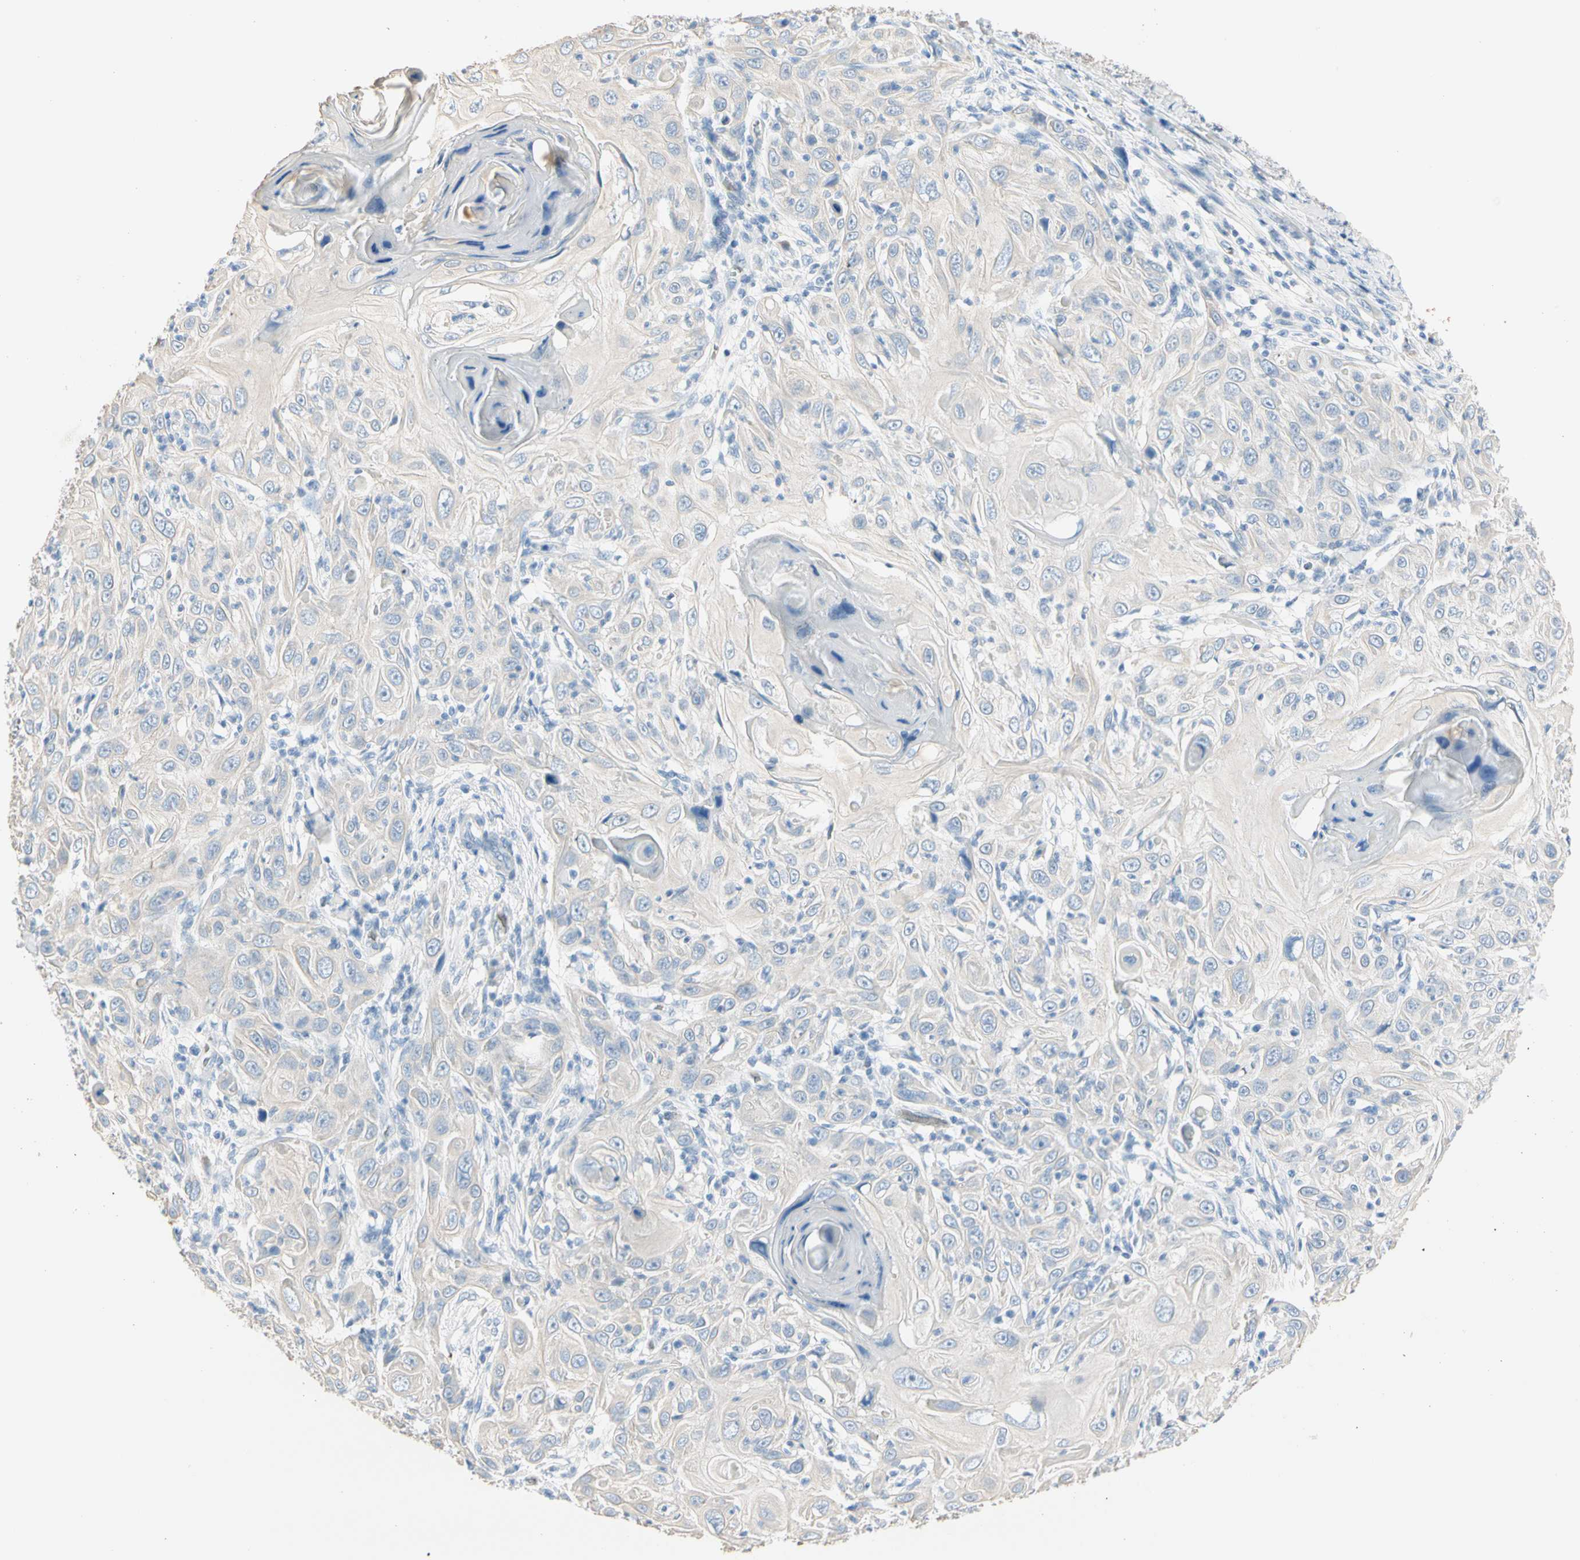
{"staining": {"intensity": "negative", "quantity": "none", "location": "none"}, "tissue": "skin cancer", "cell_type": "Tumor cells", "image_type": "cancer", "snomed": [{"axis": "morphology", "description": "Squamous cell carcinoma, NOS"}, {"axis": "topography", "description": "Skin"}], "caption": "IHC of skin cancer (squamous cell carcinoma) demonstrates no expression in tumor cells. Nuclei are stained in blue.", "gene": "CA1", "patient": {"sex": "female", "age": 88}}